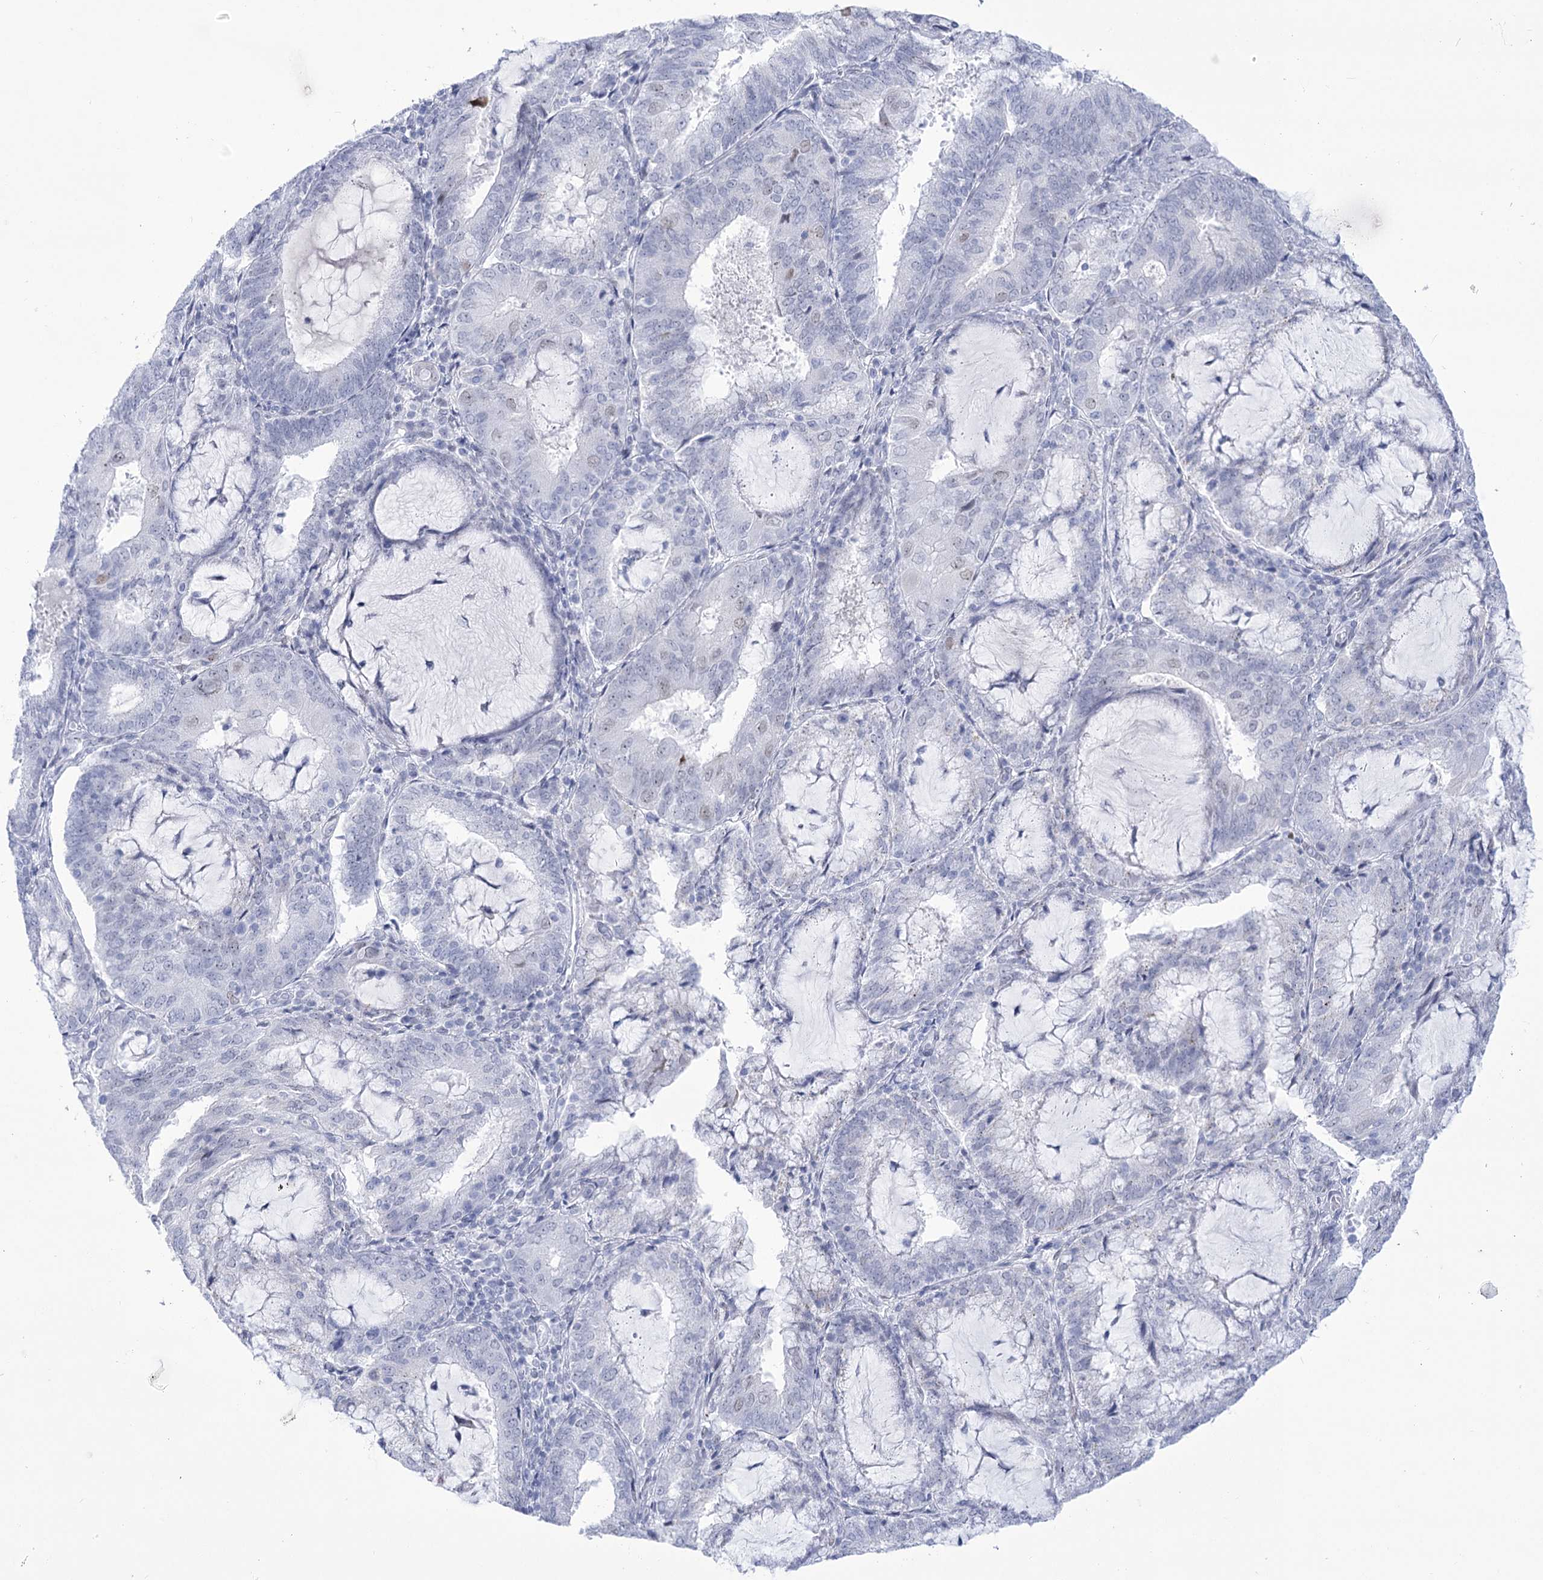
{"staining": {"intensity": "negative", "quantity": "none", "location": "none"}, "tissue": "endometrial cancer", "cell_type": "Tumor cells", "image_type": "cancer", "snomed": [{"axis": "morphology", "description": "Adenocarcinoma, NOS"}, {"axis": "topography", "description": "Endometrium"}], "caption": "Immunohistochemical staining of human adenocarcinoma (endometrial) displays no significant expression in tumor cells.", "gene": "HORMAD1", "patient": {"sex": "female", "age": 81}}